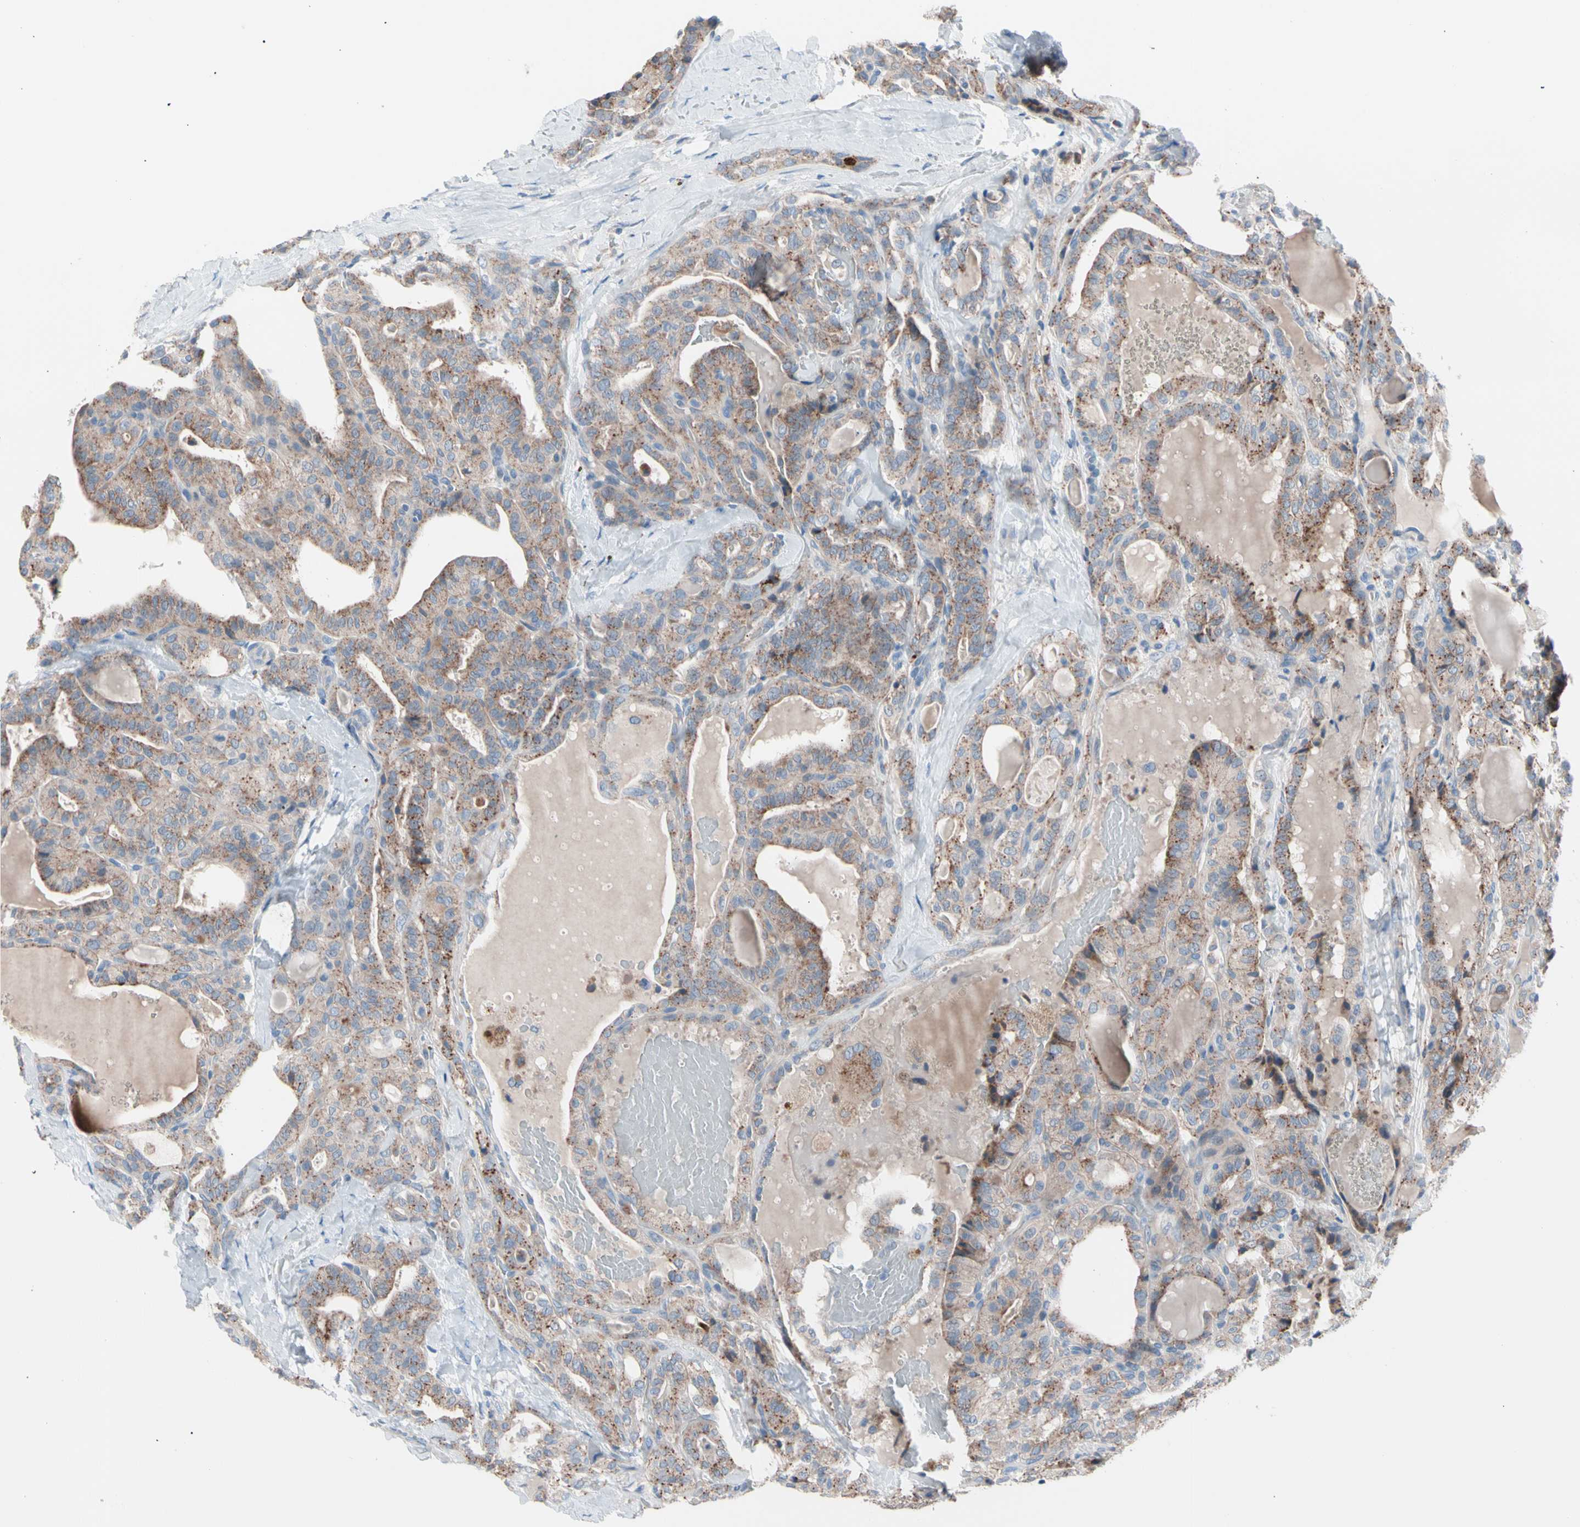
{"staining": {"intensity": "weak", "quantity": ">75%", "location": "cytoplasmic/membranous"}, "tissue": "thyroid cancer", "cell_type": "Tumor cells", "image_type": "cancer", "snomed": [{"axis": "morphology", "description": "Papillary adenocarcinoma, NOS"}, {"axis": "topography", "description": "Thyroid gland"}], "caption": "Thyroid papillary adenocarcinoma stained with DAB IHC shows low levels of weak cytoplasmic/membranous positivity in approximately >75% of tumor cells. Nuclei are stained in blue.", "gene": "CASQ1", "patient": {"sex": "male", "age": 77}}